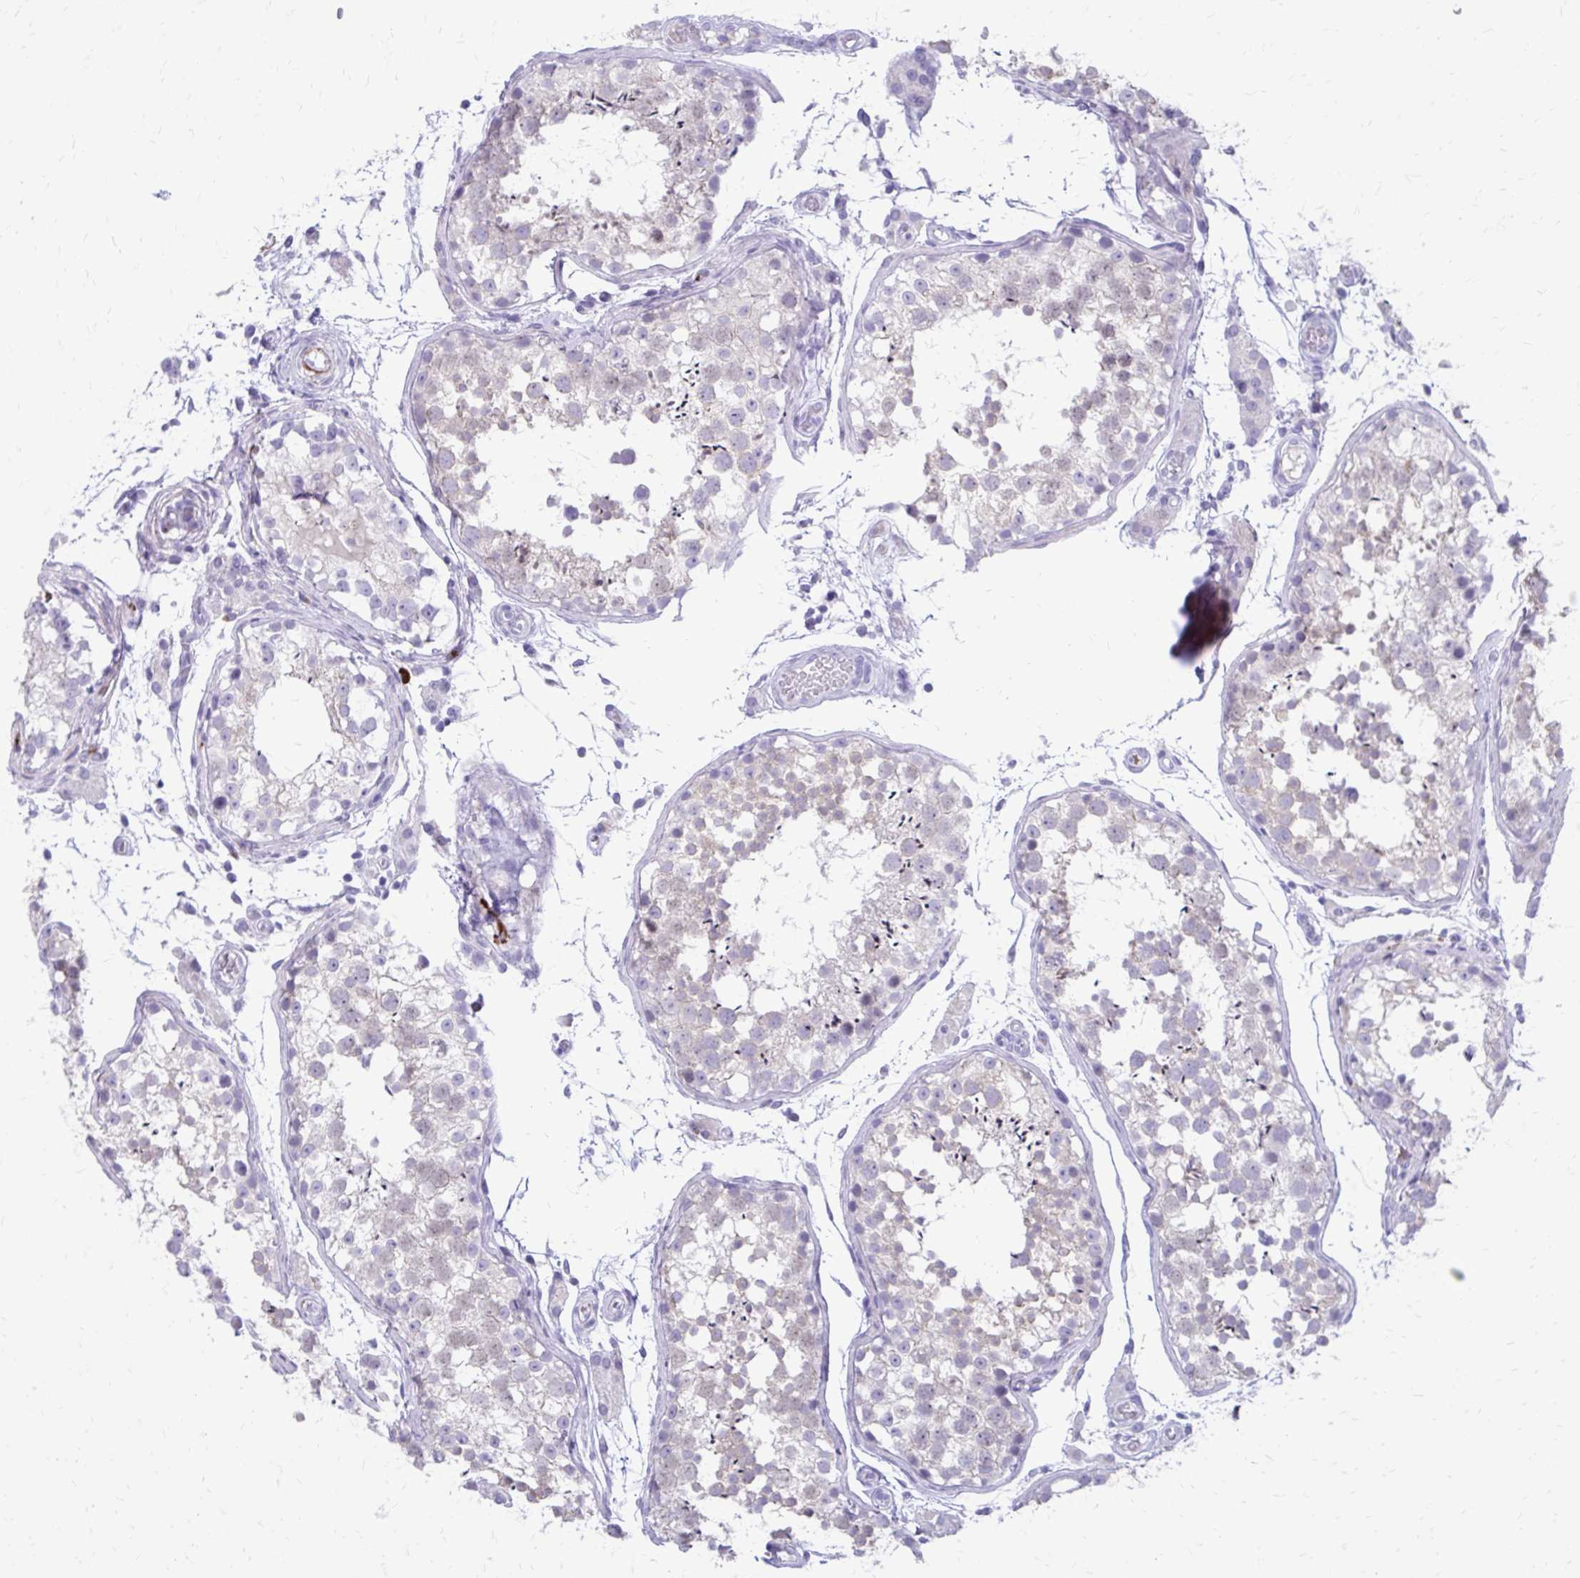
{"staining": {"intensity": "weak", "quantity": "<25%", "location": "cytoplasmic/membranous,nuclear"}, "tissue": "testis", "cell_type": "Cells in seminiferous ducts", "image_type": "normal", "snomed": [{"axis": "morphology", "description": "Normal tissue, NOS"}, {"axis": "morphology", "description": "Seminoma, NOS"}, {"axis": "topography", "description": "Testis"}], "caption": "This histopathology image is of benign testis stained with IHC to label a protein in brown with the nuclei are counter-stained blue. There is no positivity in cells in seminiferous ducts. (Immunohistochemistry, brightfield microscopy, high magnification).", "gene": "SATL1", "patient": {"sex": "male", "age": 29}}